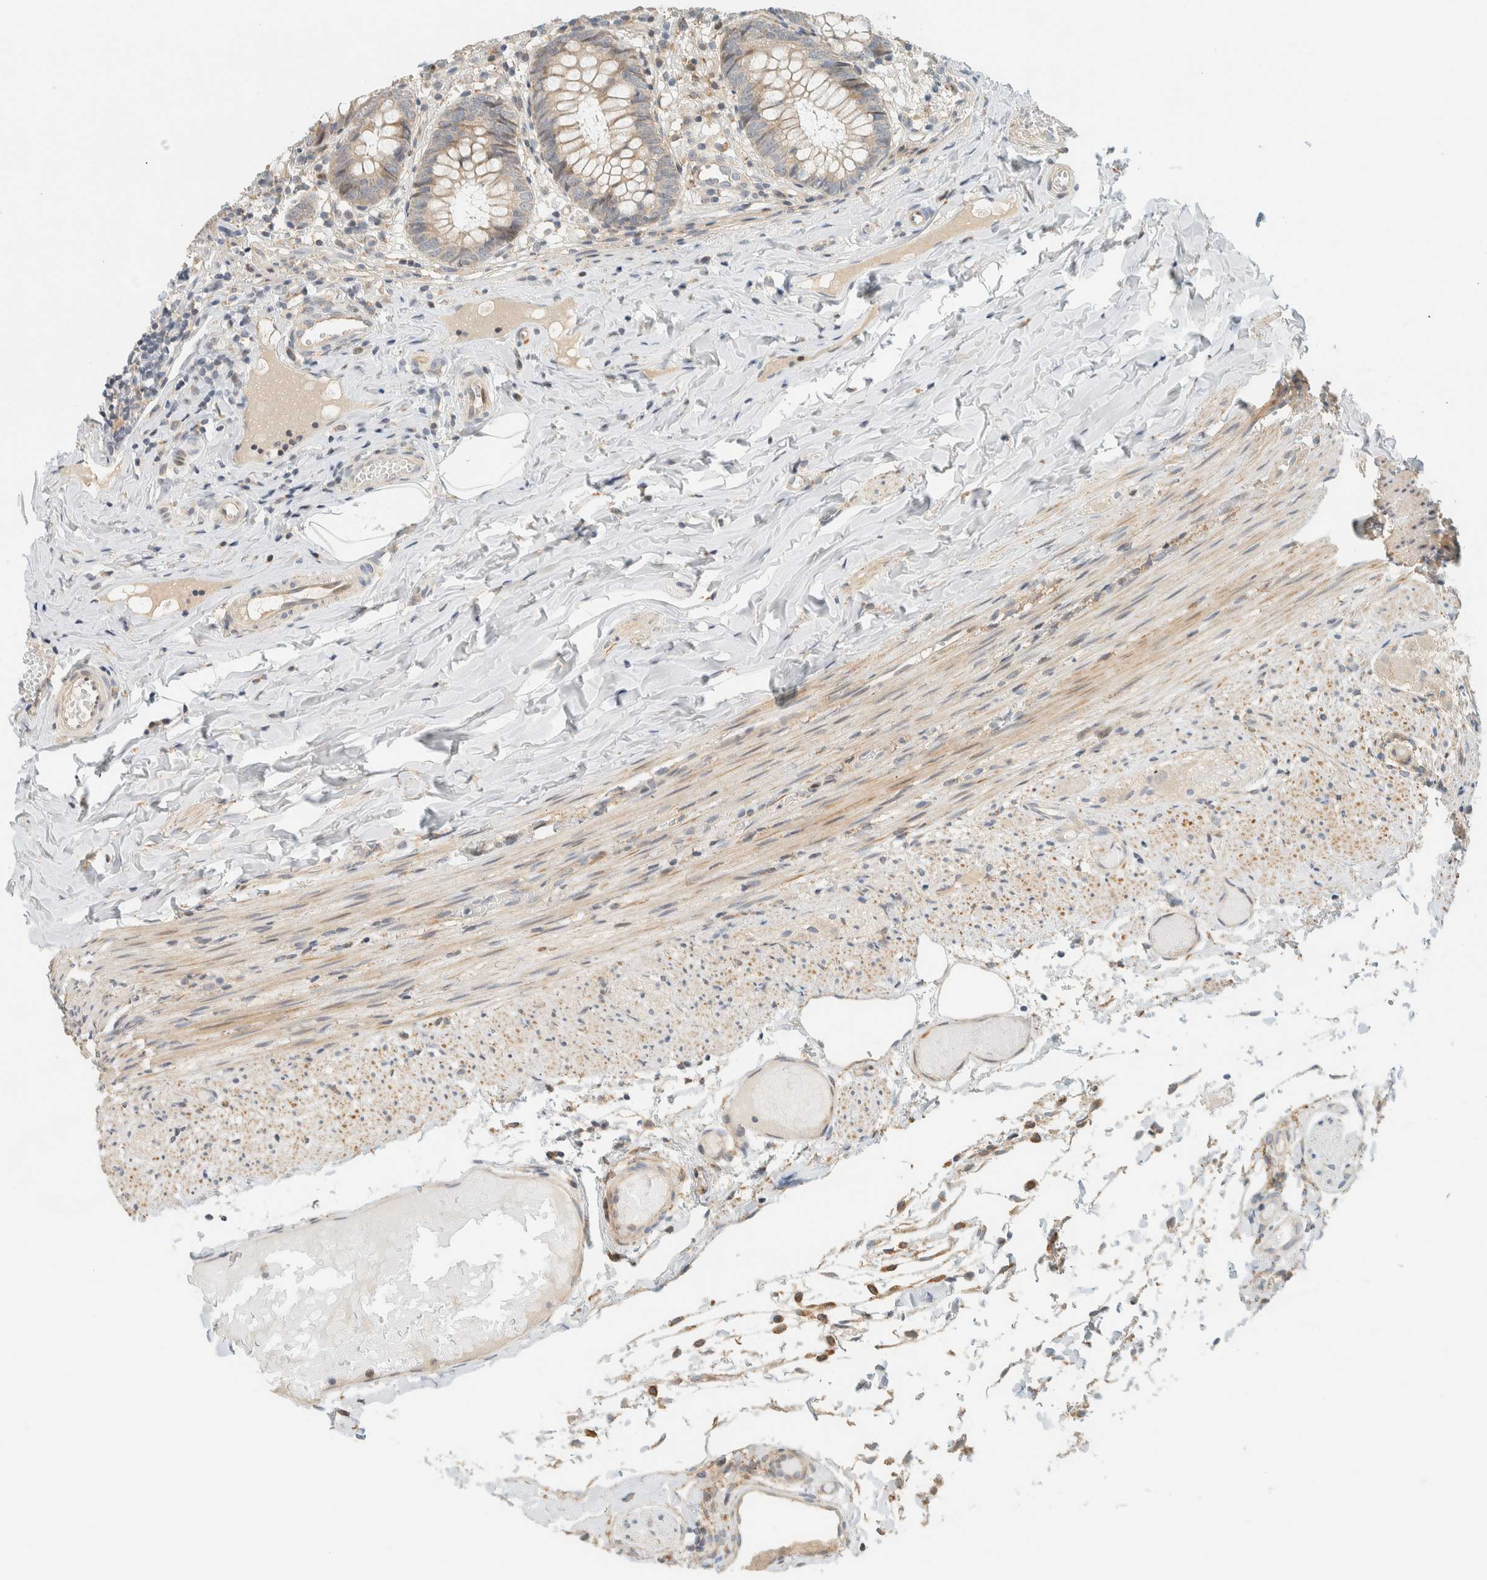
{"staining": {"intensity": "weak", "quantity": ">75%", "location": "cytoplasmic/membranous"}, "tissue": "appendix", "cell_type": "Glandular cells", "image_type": "normal", "snomed": [{"axis": "morphology", "description": "Normal tissue, NOS"}, {"axis": "topography", "description": "Appendix"}], "caption": "Glandular cells exhibit low levels of weak cytoplasmic/membranous expression in approximately >75% of cells in normal appendix.", "gene": "CCDC171", "patient": {"sex": "male", "age": 8}}